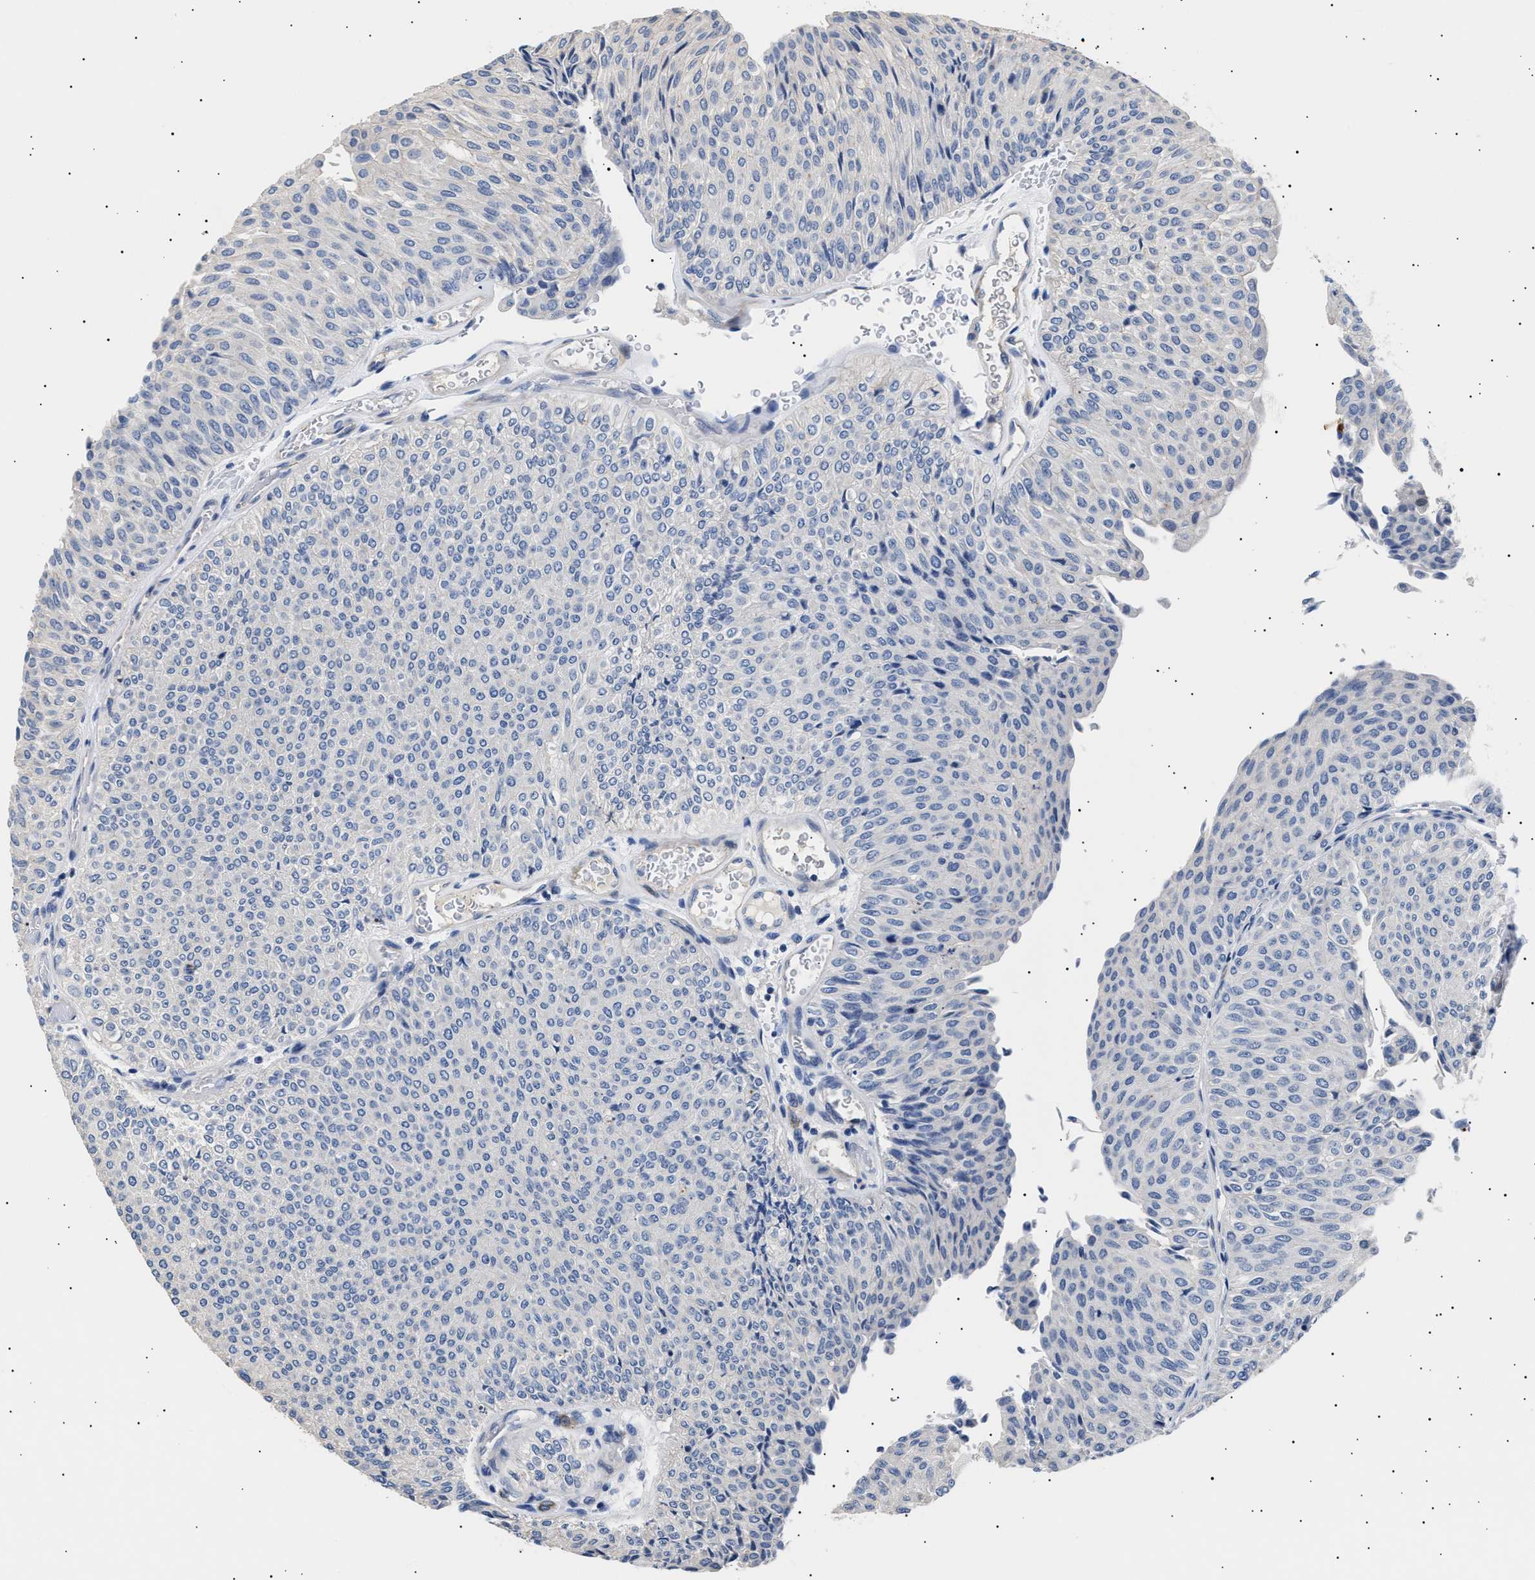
{"staining": {"intensity": "negative", "quantity": "none", "location": "none"}, "tissue": "urothelial cancer", "cell_type": "Tumor cells", "image_type": "cancer", "snomed": [{"axis": "morphology", "description": "Urothelial carcinoma, Low grade"}, {"axis": "topography", "description": "Urinary bladder"}], "caption": "IHC histopathology image of neoplastic tissue: human urothelial cancer stained with DAB demonstrates no significant protein expression in tumor cells.", "gene": "HEMGN", "patient": {"sex": "male", "age": 78}}